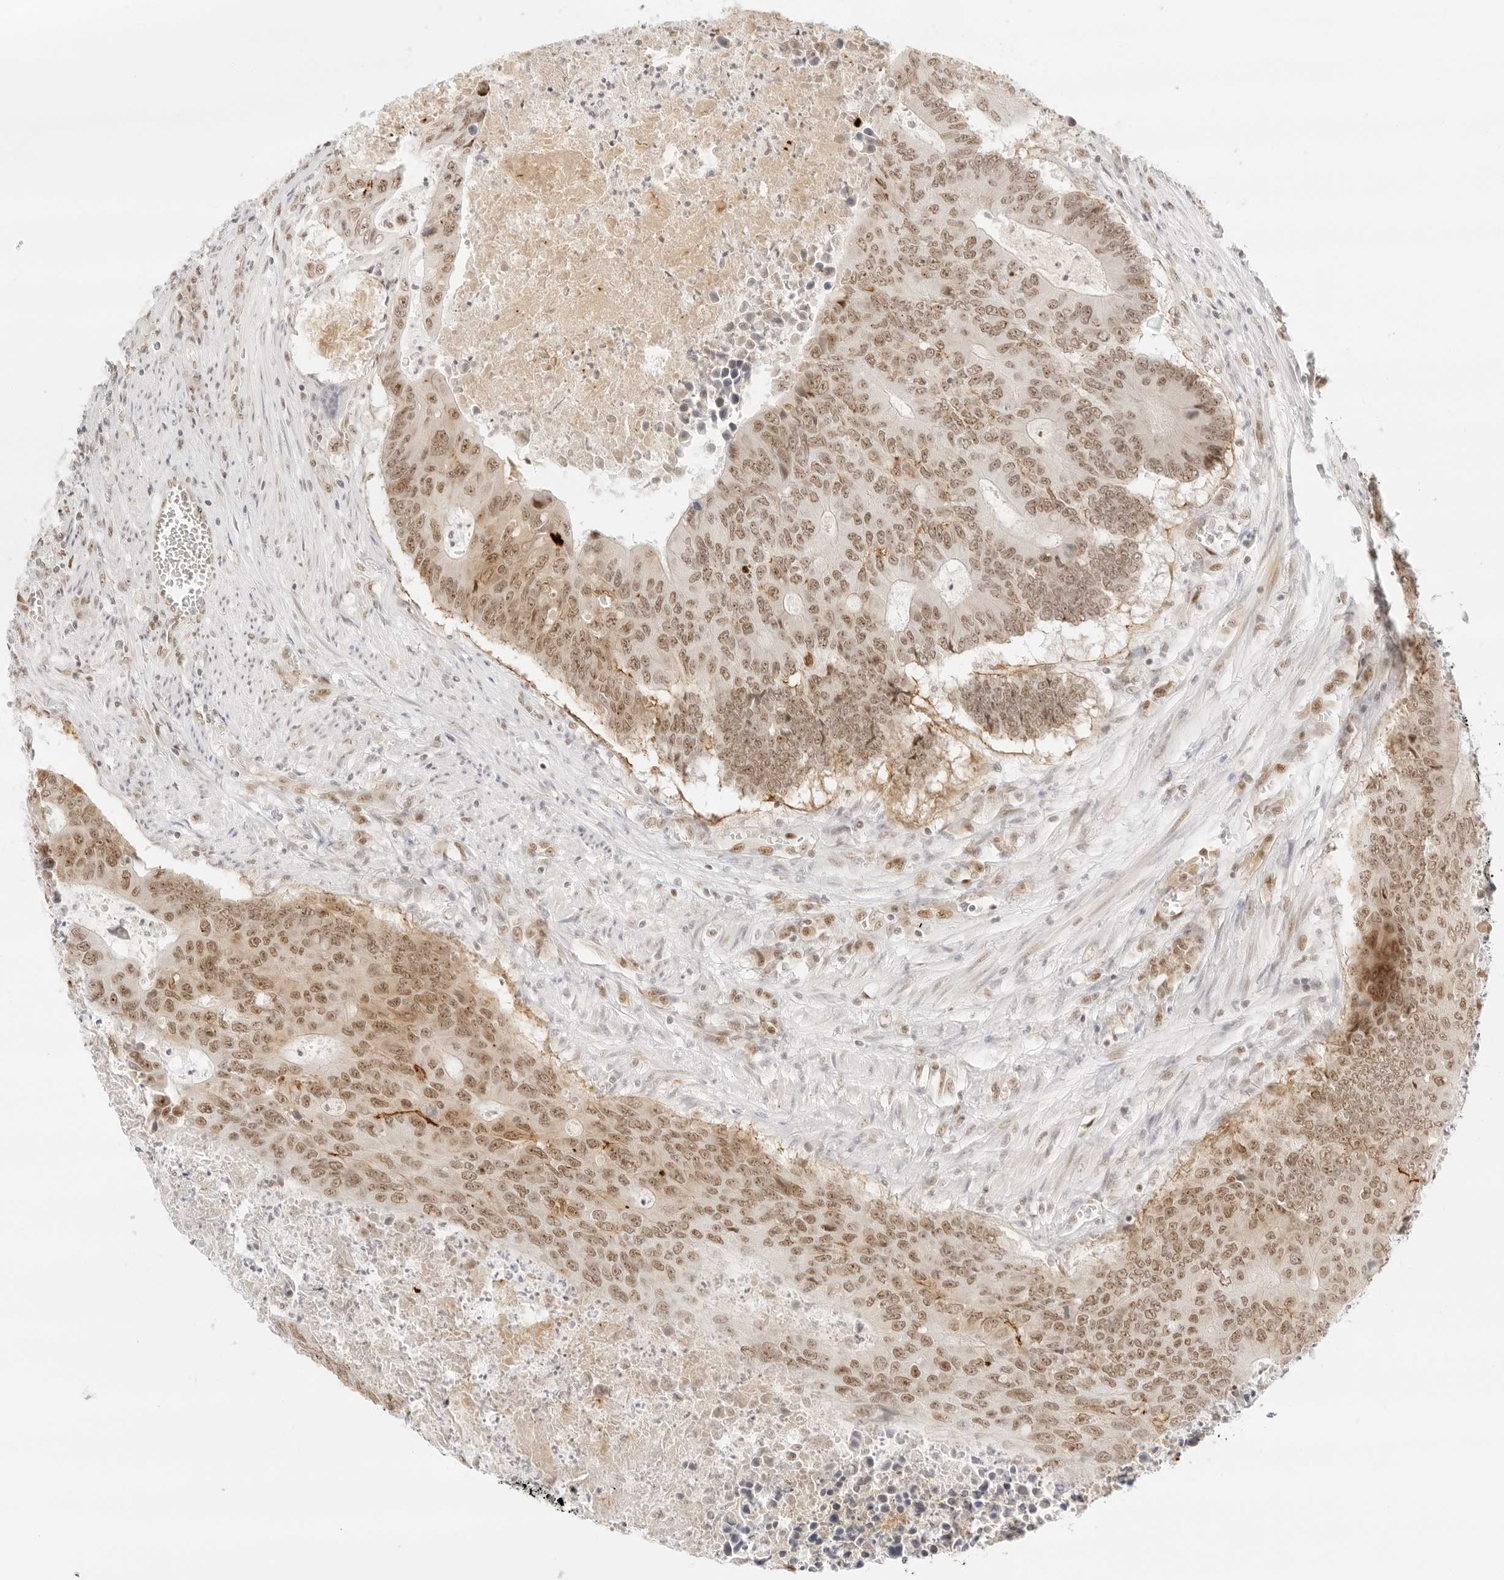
{"staining": {"intensity": "moderate", "quantity": ">75%", "location": "nuclear"}, "tissue": "colorectal cancer", "cell_type": "Tumor cells", "image_type": "cancer", "snomed": [{"axis": "morphology", "description": "Adenocarcinoma, NOS"}, {"axis": "topography", "description": "Colon"}], "caption": "This micrograph reveals colorectal cancer (adenocarcinoma) stained with immunohistochemistry to label a protein in brown. The nuclear of tumor cells show moderate positivity for the protein. Nuclei are counter-stained blue.", "gene": "ITGA6", "patient": {"sex": "male", "age": 87}}